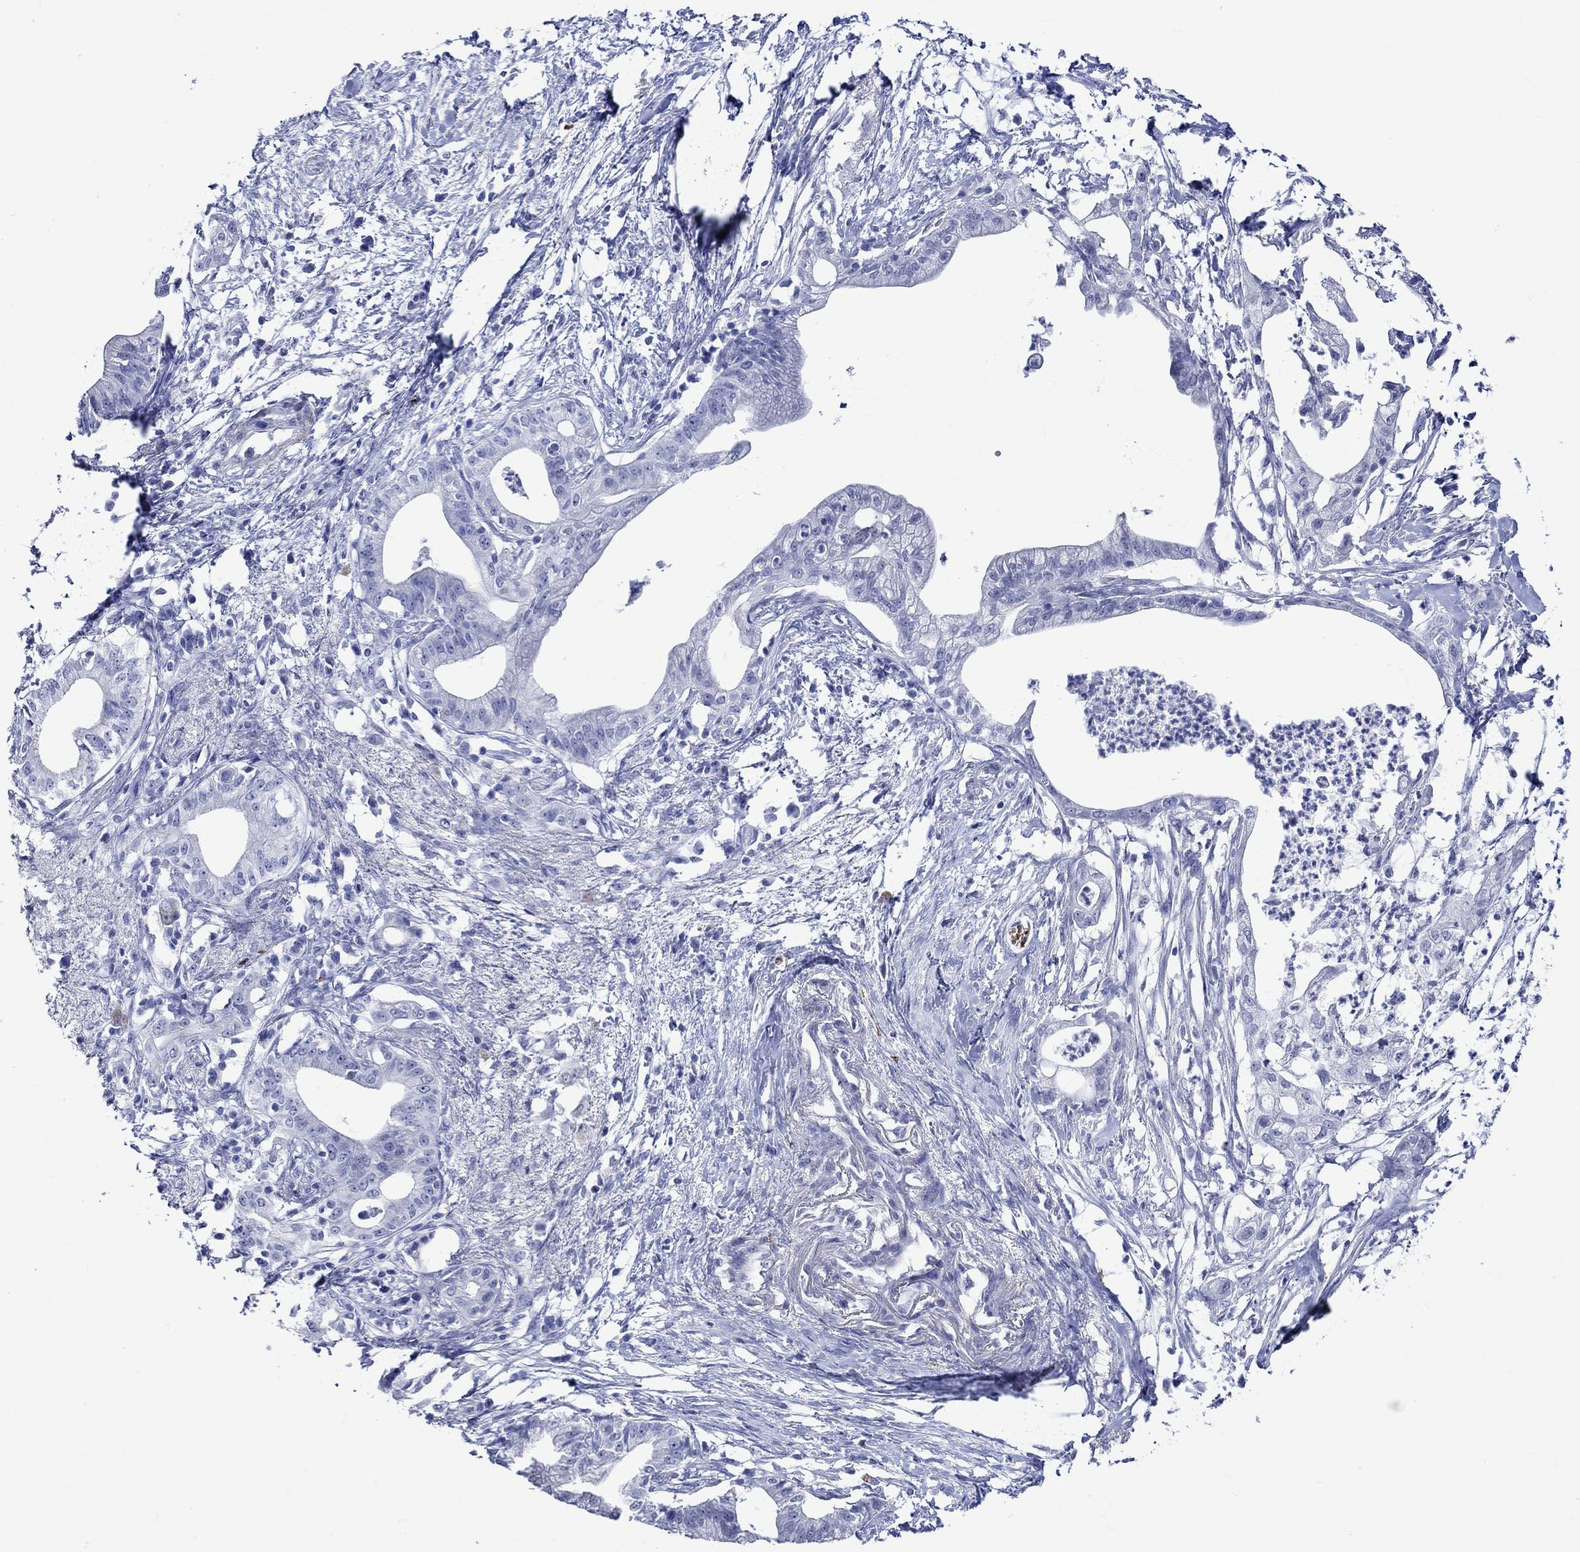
{"staining": {"intensity": "negative", "quantity": "none", "location": "none"}, "tissue": "pancreatic cancer", "cell_type": "Tumor cells", "image_type": "cancer", "snomed": [{"axis": "morphology", "description": "Normal tissue, NOS"}, {"axis": "morphology", "description": "Adenocarcinoma, NOS"}, {"axis": "topography", "description": "Pancreas"}], "caption": "High magnification brightfield microscopy of pancreatic cancer stained with DAB (brown) and counterstained with hematoxylin (blue): tumor cells show no significant positivity.", "gene": "CRYAB", "patient": {"sex": "female", "age": 58}}